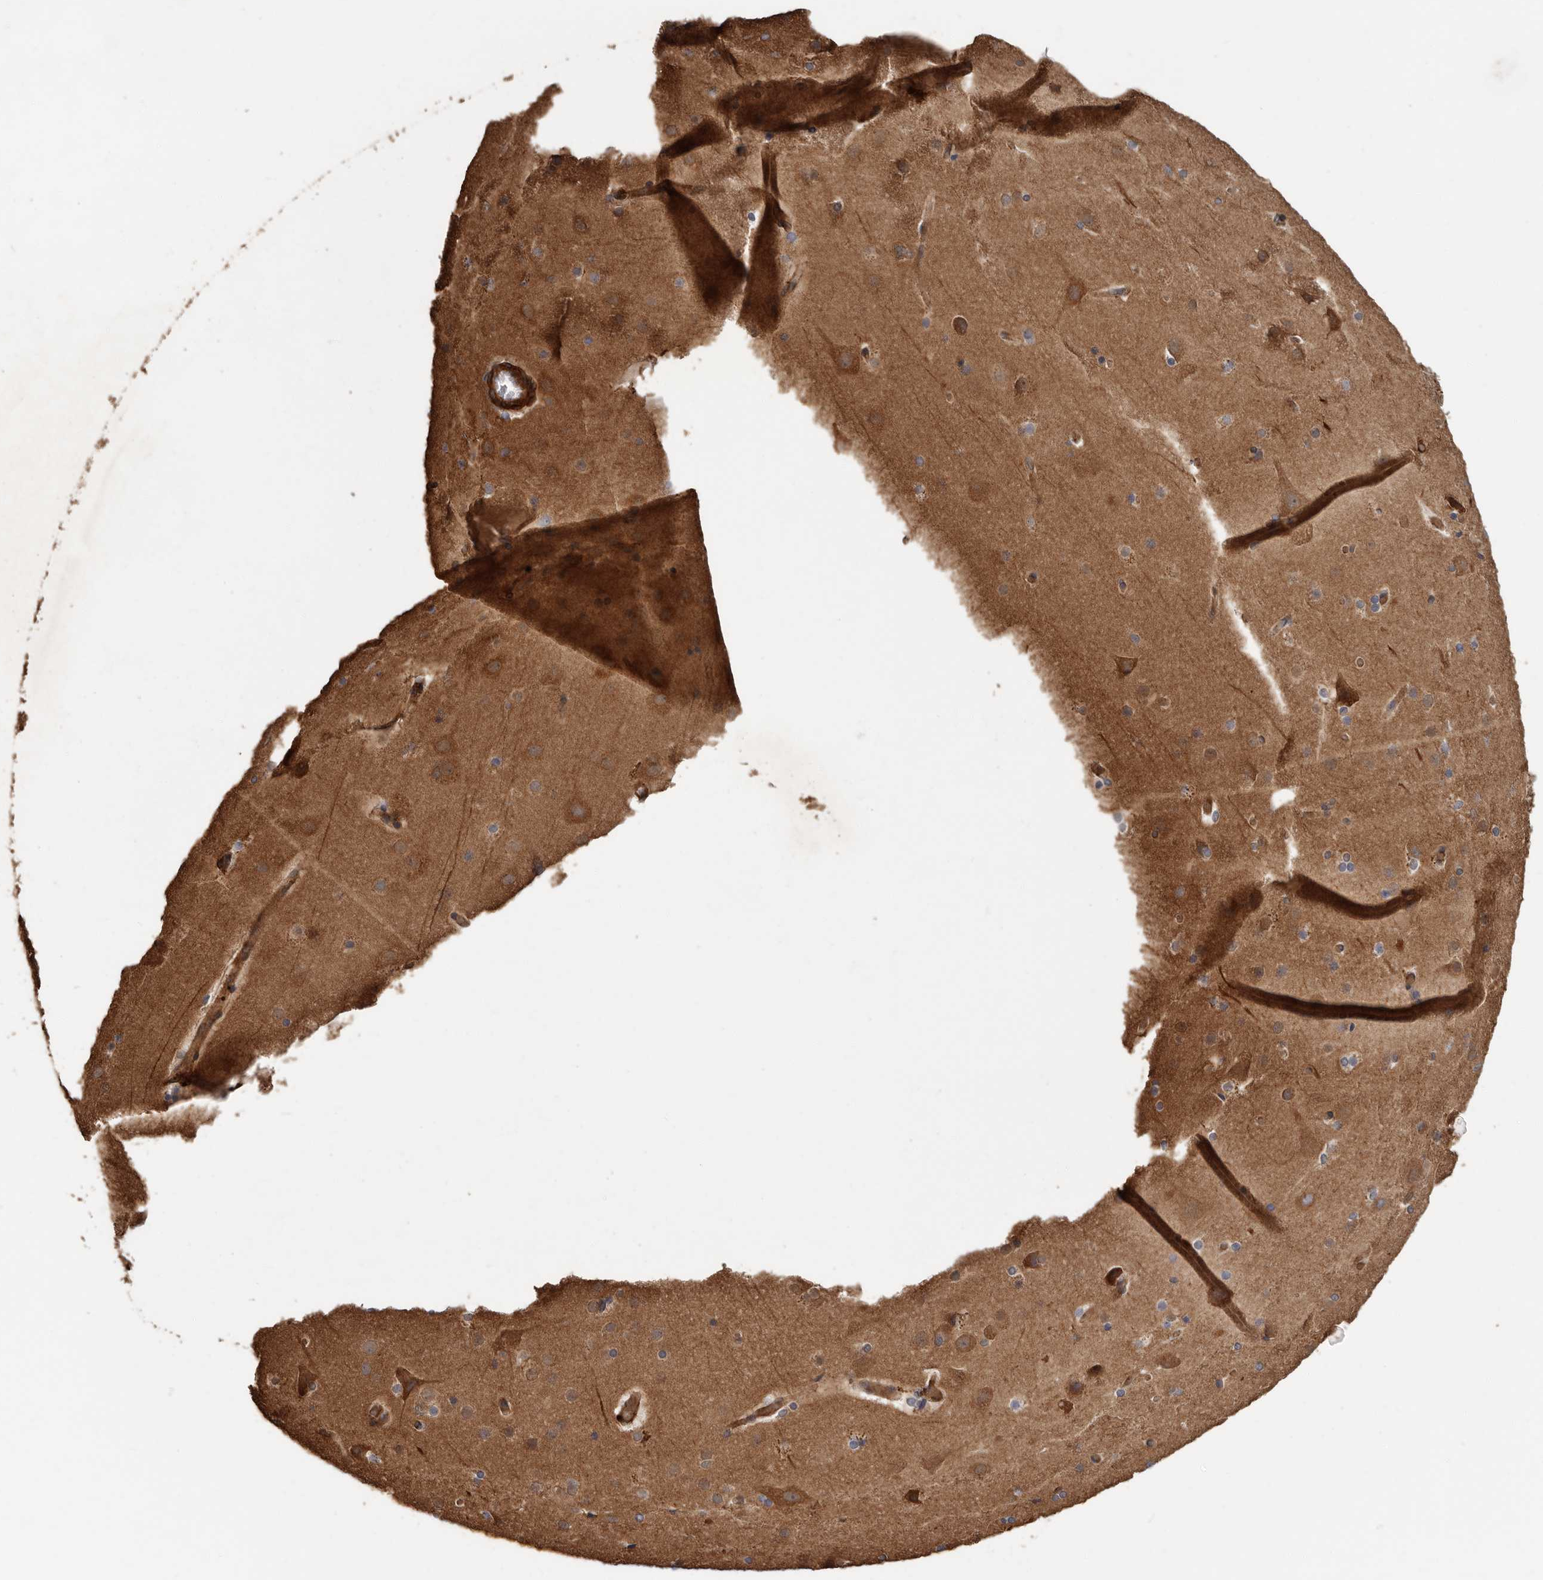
{"staining": {"intensity": "strong", "quantity": ">75%", "location": "cytoplasmic/membranous"}, "tissue": "cerebral cortex", "cell_type": "Endothelial cells", "image_type": "normal", "snomed": [{"axis": "morphology", "description": "Normal tissue, NOS"}, {"axis": "topography", "description": "Cerebral cortex"}], "caption": "Cerebral cortex stained for a protein (brown) displays strong cytoplasmic/membranous positive staining in about >75% of endothelial cells.", "gene": "ARHGEF5", "patient": {"sex": "male", "age": 57}}